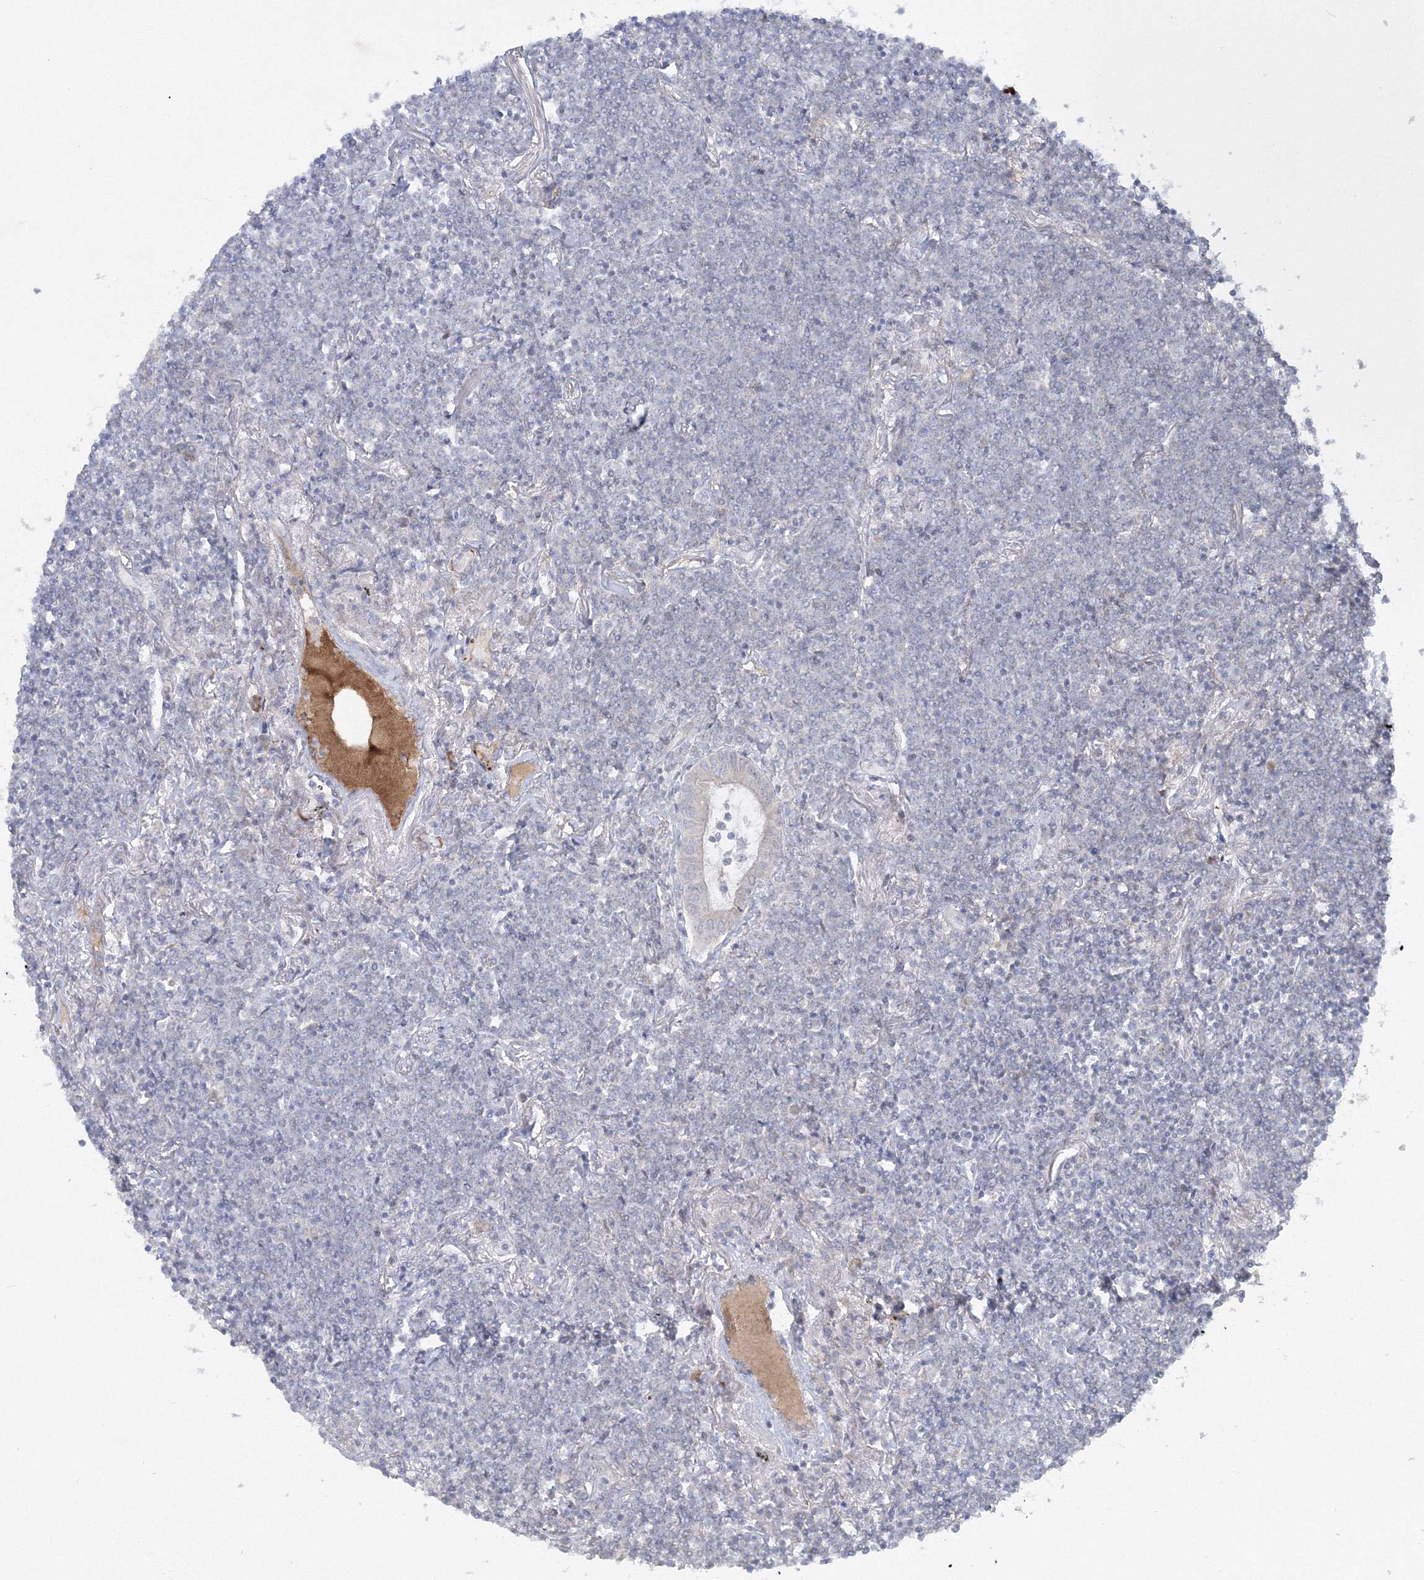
{"staining": {"intensity": "negative", "quantity": "none", "location": "none"}, "tissue": "lymphoma", "cell_type": "Tumor cells", "image_type": "cancer", "snomed": [{"axis": "morphology", "description": "Malignant lymphoma, non-Hodgkin's type, Low grade"}, {"axis": "topography", "description": "Lung"}], "caption": "Photomicrograph shows no significant protein staining in tumor cells of malignant lymphoma, non-Hodgkin's type (low-grade). (Brightfield microscopy of DAB immunohistochemistry (IHC) at high magnification).", "gene": "WDR49", "patient": {"sex": "female", "age": 71}}